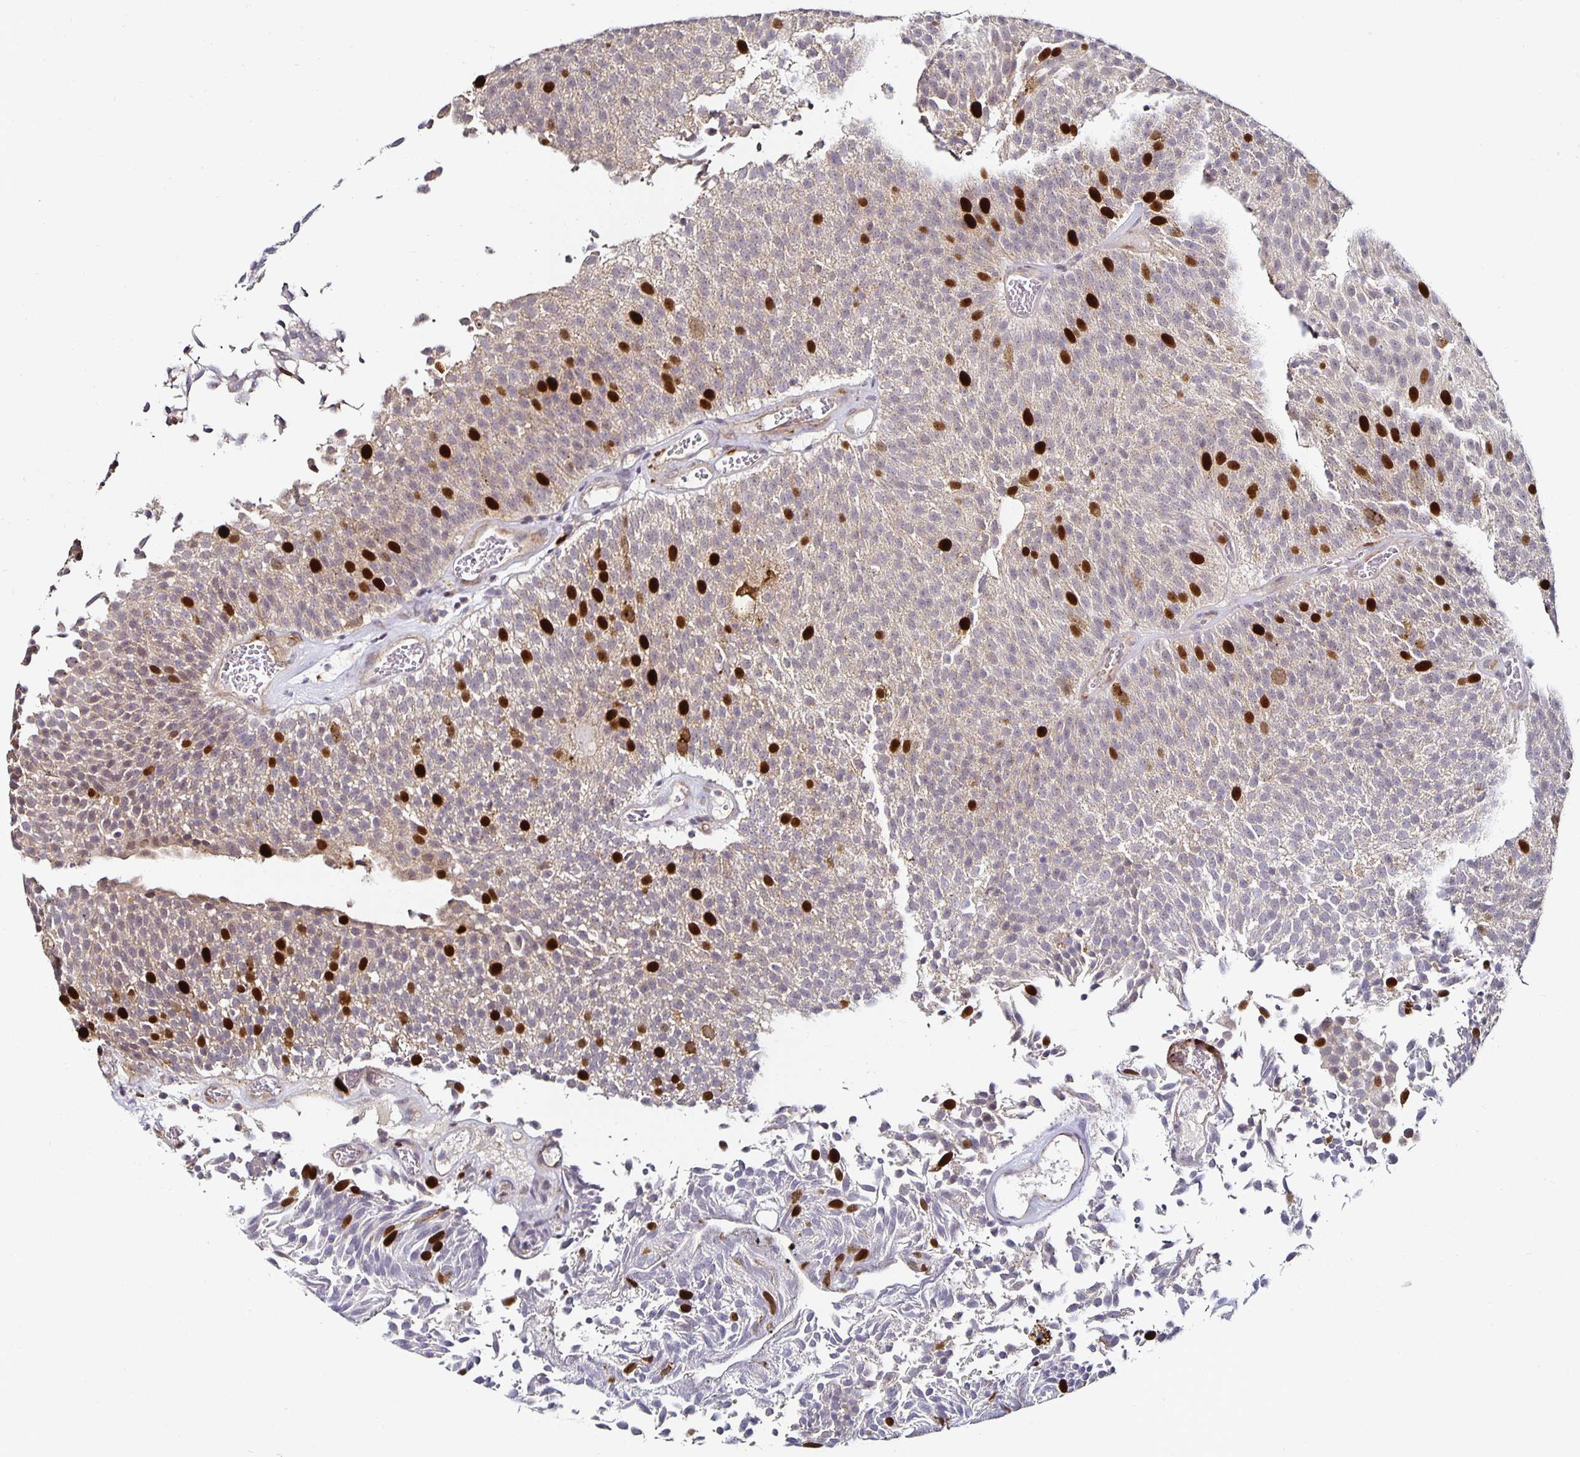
{"staining": {"intensity": "strong", "quantity": "<25%", "location": "nuclear"}, "tissue": "urothelial cancer", "cell_type": "Tumor cells", "image_type": "cancer", "snomed": [{"axis": "morphology", "description": "Urothelial carcinoma, Low grade"}, {"axis": "topography", "description": "Urinary bladder"}], "caption": "This micrograph shows immunohistochemistry staining of urothelial cancer, with medium strong nuclear expression in about <25% of tumor cells.", "gene": "ANLN", "patient": {"sex": "female", "age": 79}}